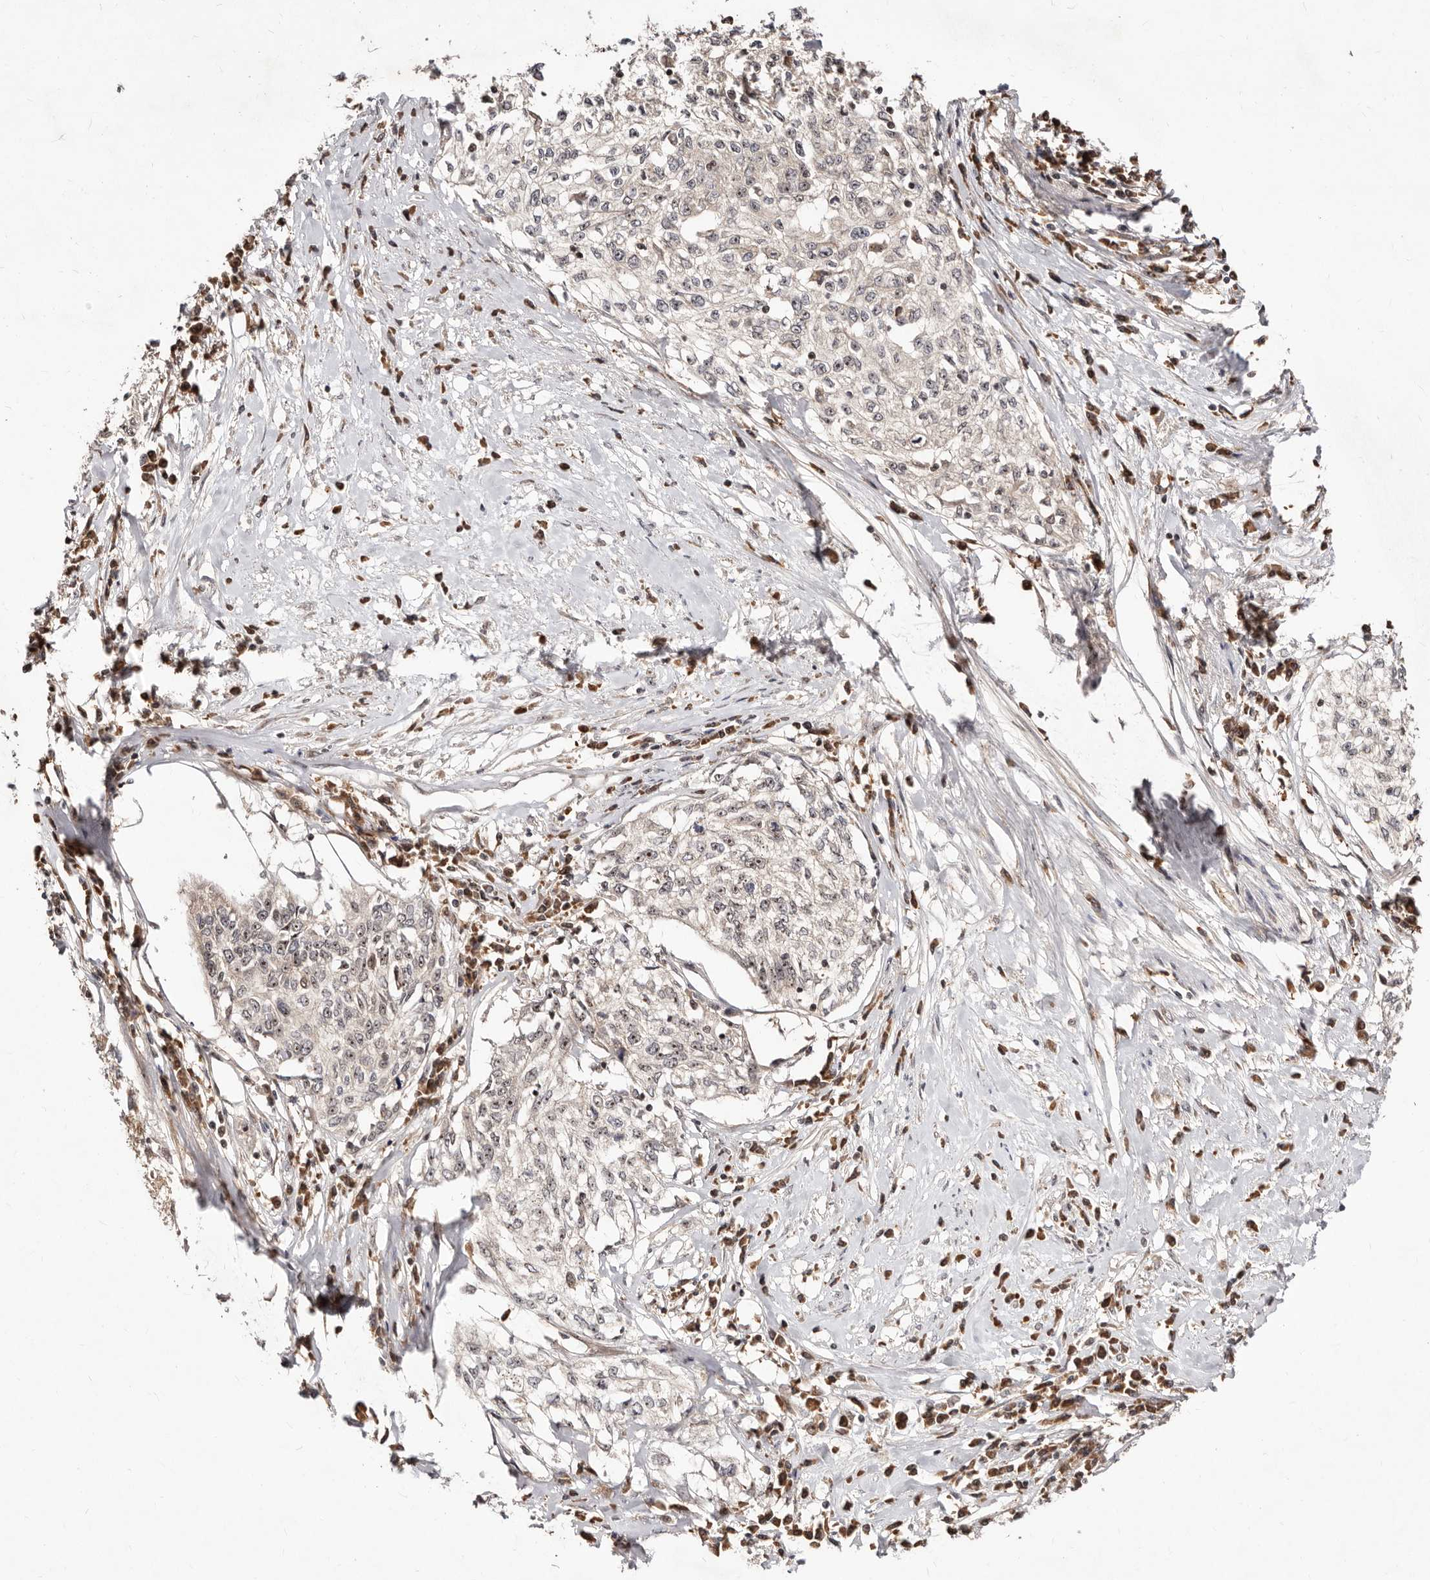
{"staining": {"intensity": "negative", "quantity": "none", "location": "none"}, "tissue": "cervical cancer", "cell_type": "Tumor cells", "image_type": "cancer", "snomed": [{"axis": "morphology", "description": "Squamous cell carcinoma, NOS"}, {"axis": "topography", "description": "Cervix"}], "caption": "Immunohistochemical staining of human cervical cancer (squamous cell carcinoma) shows no significant expression in tumor cells. The staining is performed using DAB brown chromogen with nuclei counter-stained in using hematoxylin.", "gene": "APOL6", "patient": {"sex": "female", "age": 57}}